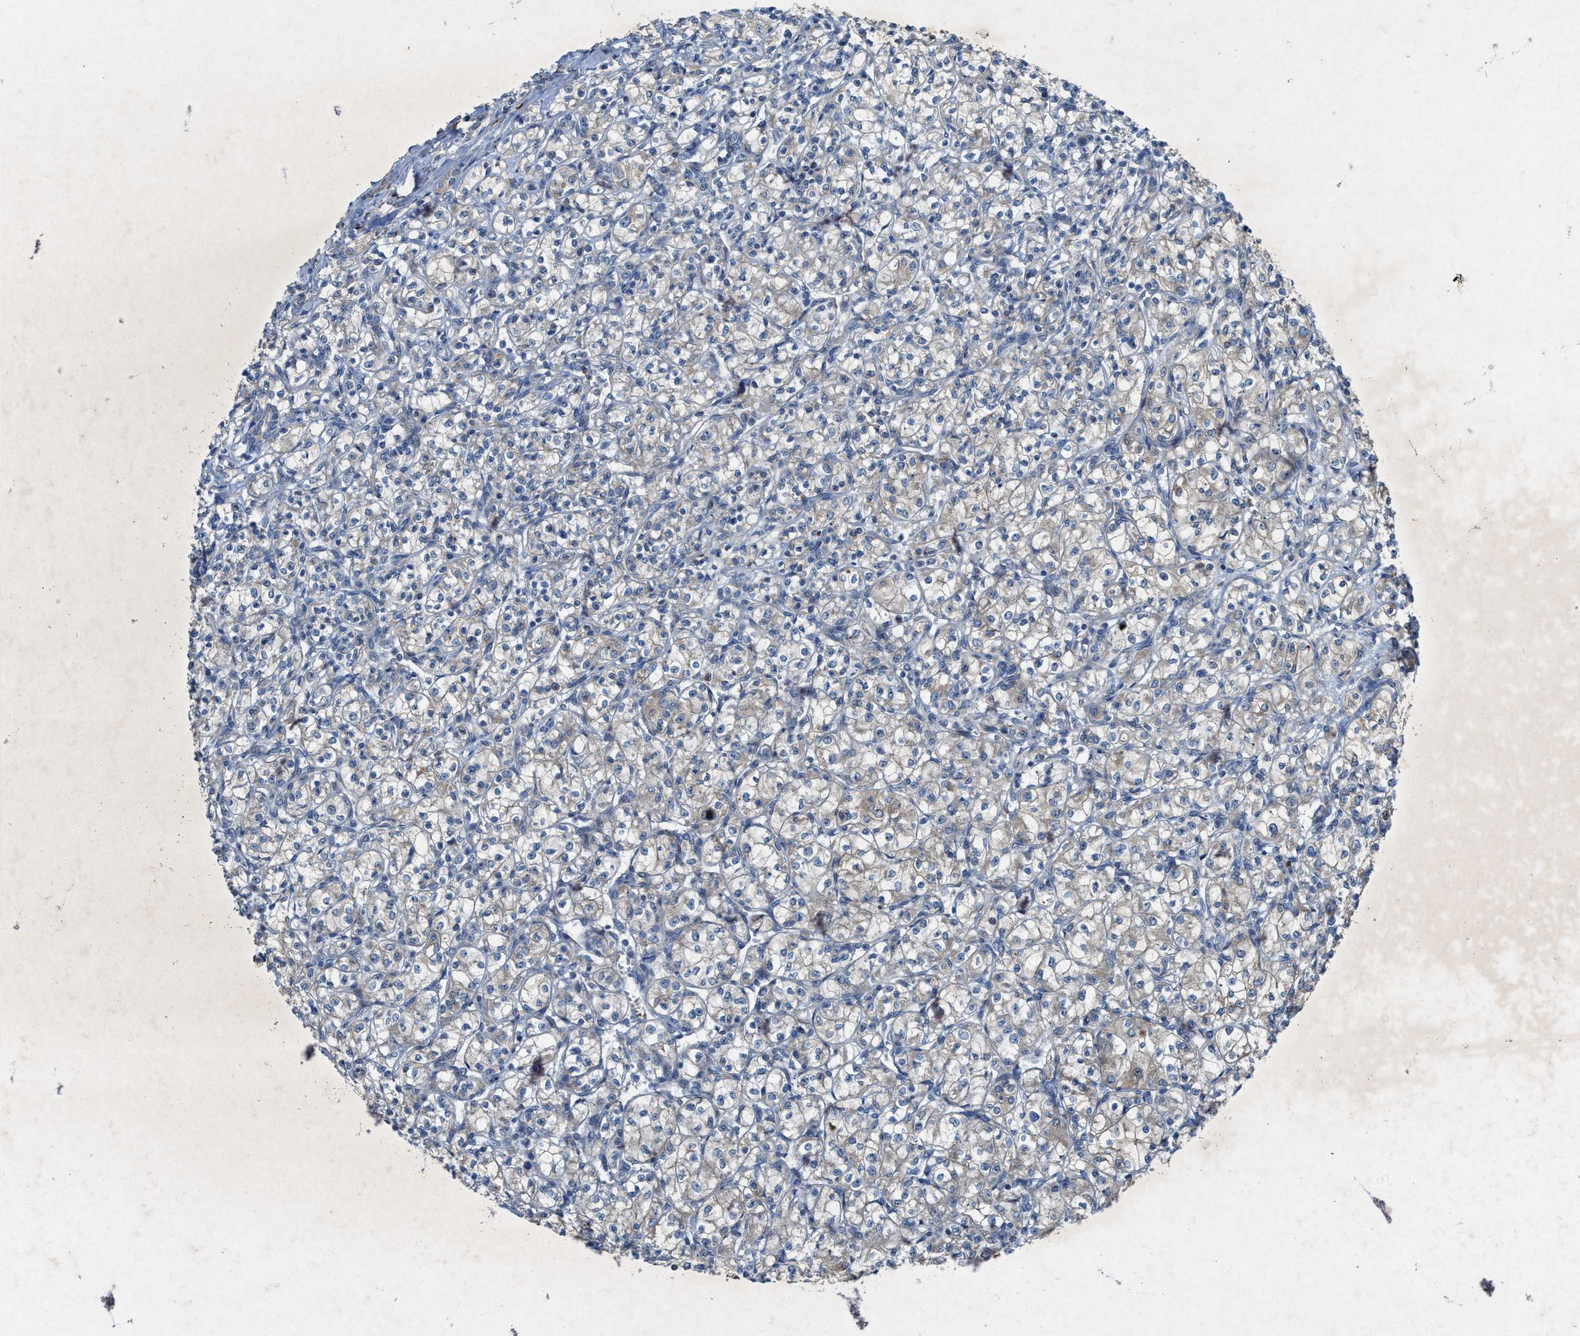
{"staining": {"intensity": "weak", "quantity": "<25%", "location": "cytoplasmic/membranous"}, "tissue": "renal cancer", "cell_type": "Tumor cells", "image_type": "cancer", "snomed": [{"axis": "morphology", "description": "Adenocarcinoma, NOS"}, {"axis": "topography", "description": "Kidney"}], "caption": "This photomicrograph is of renal cancer (adenocarcinoma) stained with immunohistochemistry (IHC) to label a protein in brown with the nuclei are counter-stained blue. There is no staining in tumor cells. (DAB immunohistochemistry (IHC) visualized using brightfield microscopy, high magnification).", "gene": "URGCP", "patient": {"sex": "male", "age": 77}}